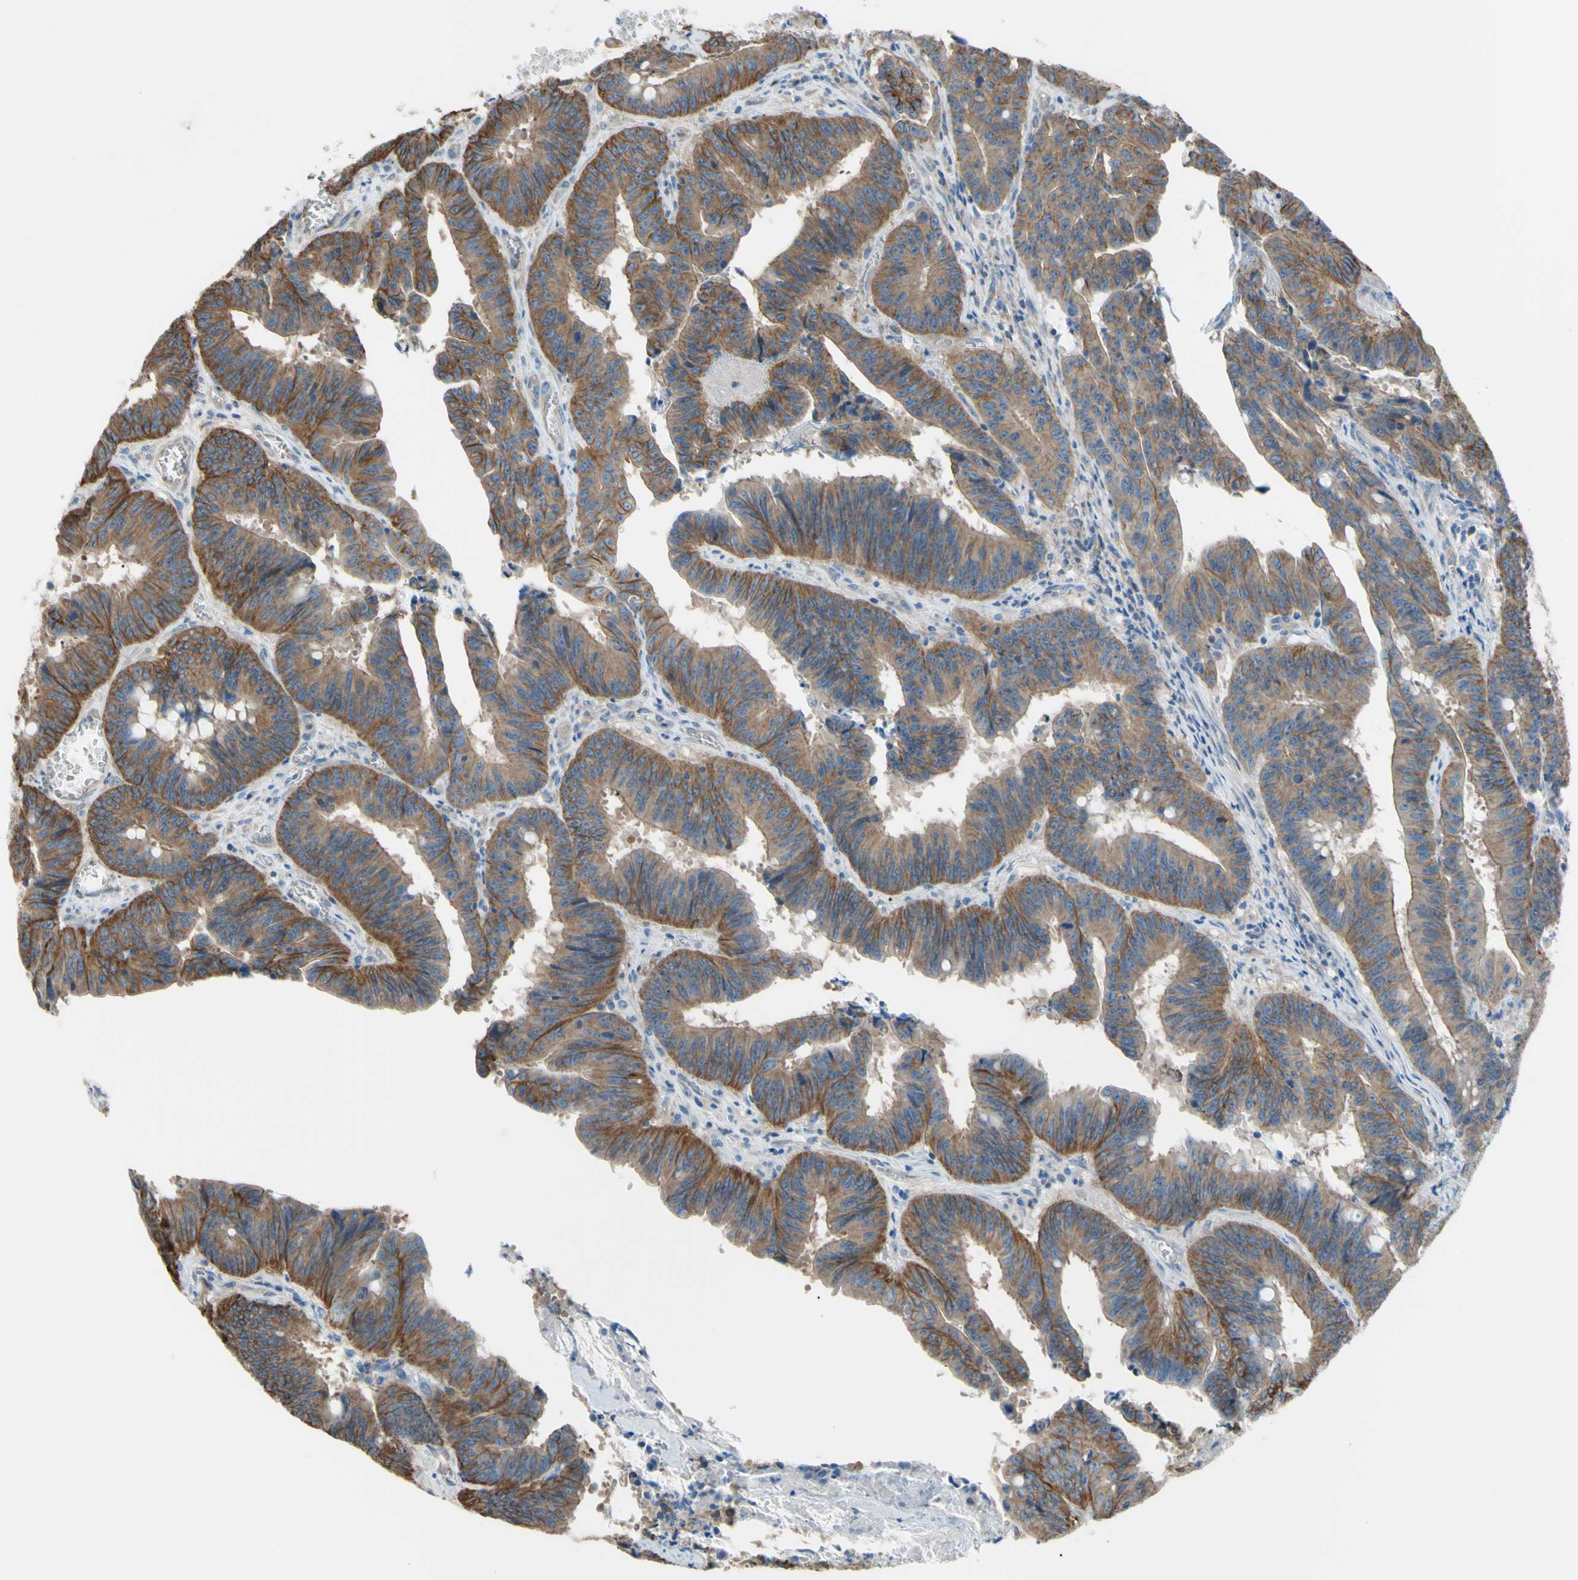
{"staining": {"intensity": "moderate", "quantity": ">75%", "location": "cytoplasmic/membranous"}, "tissue": "colorectal cancer", "cell_type": "Tumor cells", "image_type": "cancer", "snomed": [{"axis": "morphology", "description": "Adenocarcinoma, NOS"}, {"axis": "topography", "description": "Colon"}], "caption": "A medium amount of moderate cytoplasmic/membranous staining is appreciated in about >75% of tumor cells in colorectal adenocarcinoma tissue.", "gene": "ADD1", "patient": {"sex": "male", "age": 45}}